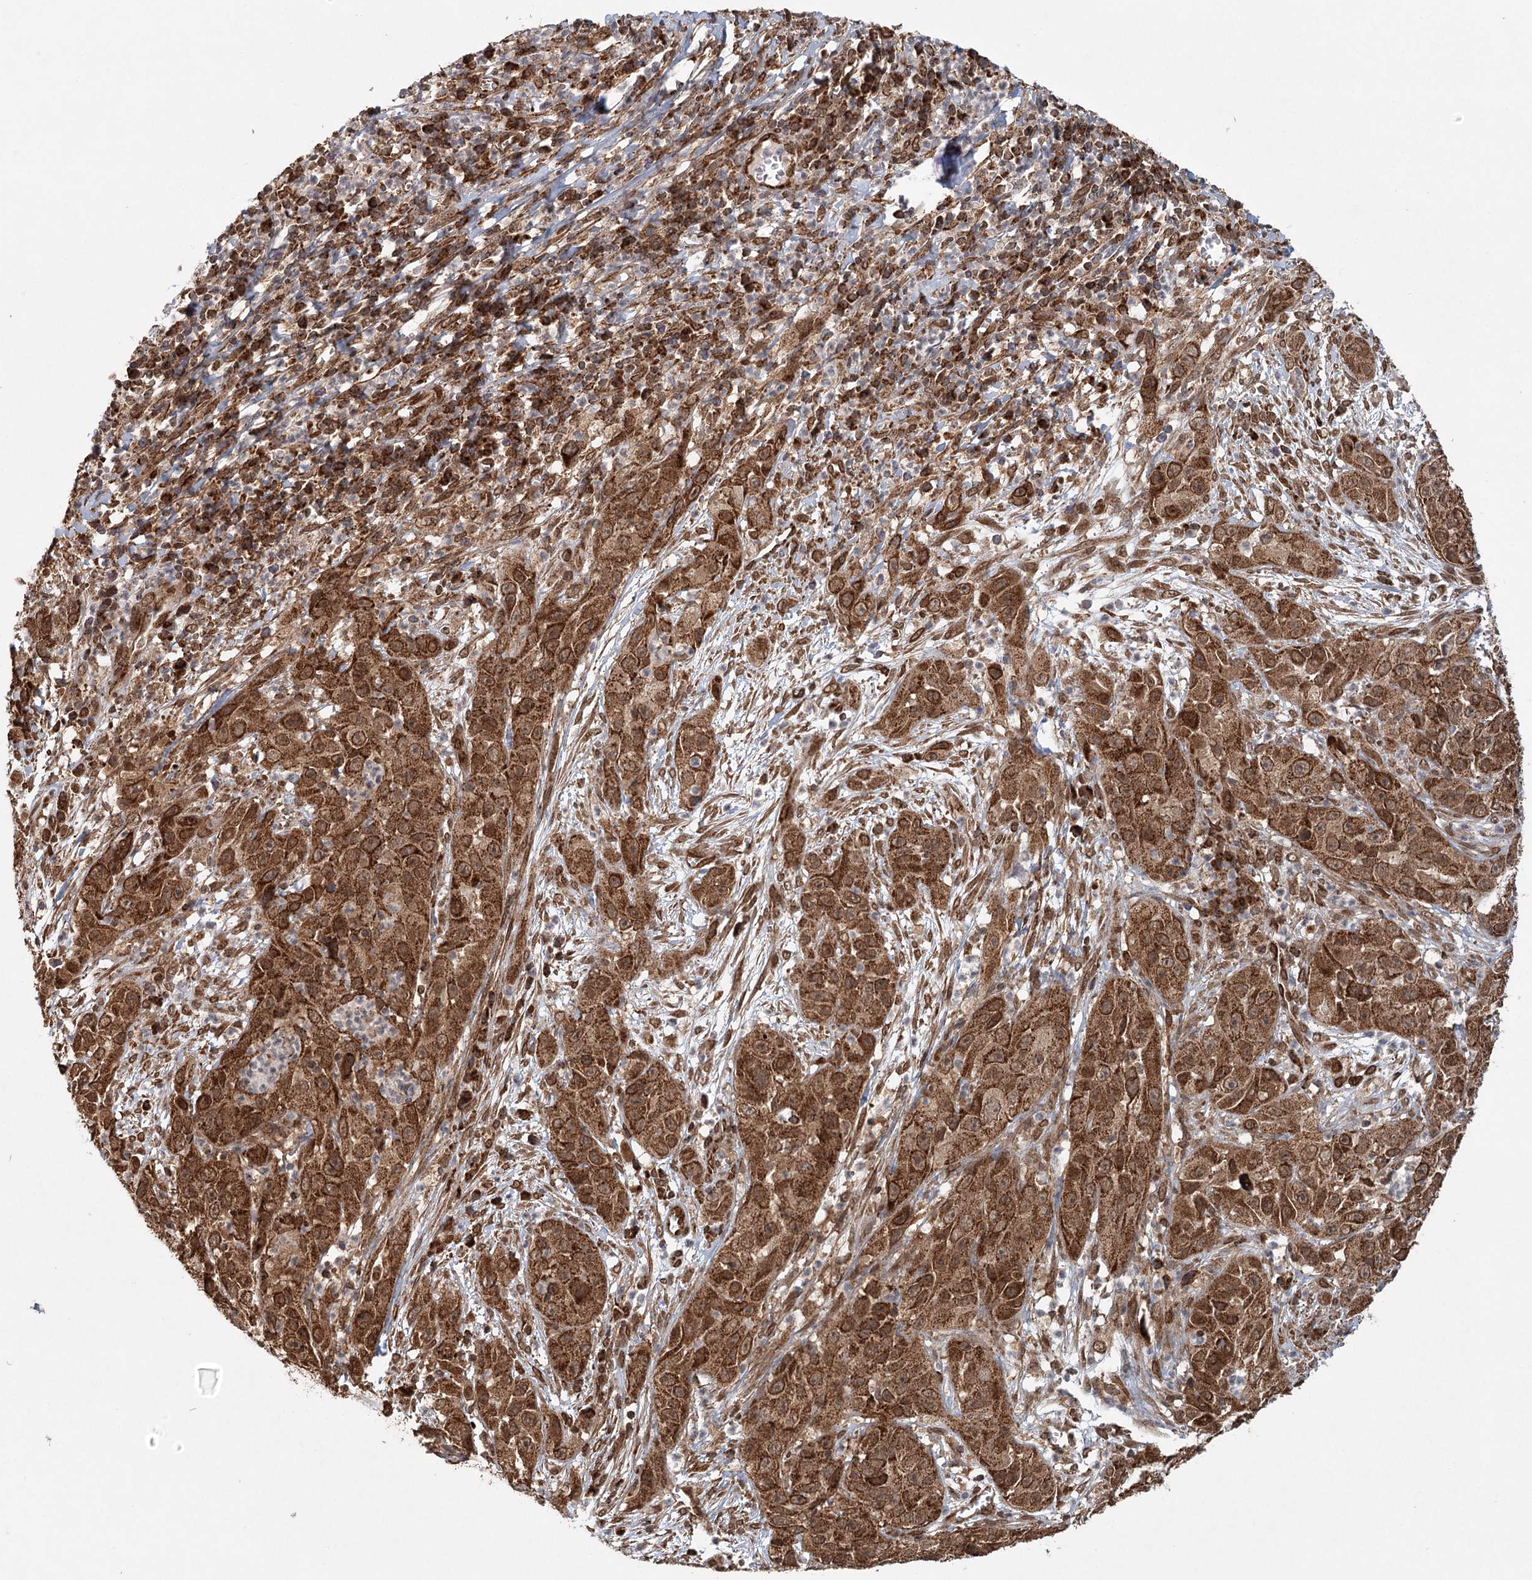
{"staining": {"intensity": "strong", "quantity": ">75%", "location": "cytoplasmic/membranous"}, "tissue": "cervical cancer", "cell_type": "Tumor cells", "image_type": "cancer", "snomed": [{"axis": "morphology", "description": "Squamous cell carcinoma, NOS"}, {"axis": "topography", "description": "Cervix"}], "caption": "Cervical squamous cell carcinoma stained for a protein (brown) reveals strong cytoplasmic/membranous positive staining in about >75% of tumor cells.", "gene": "BCKDHA", "patient": {"sex": "female", "age": 32}}